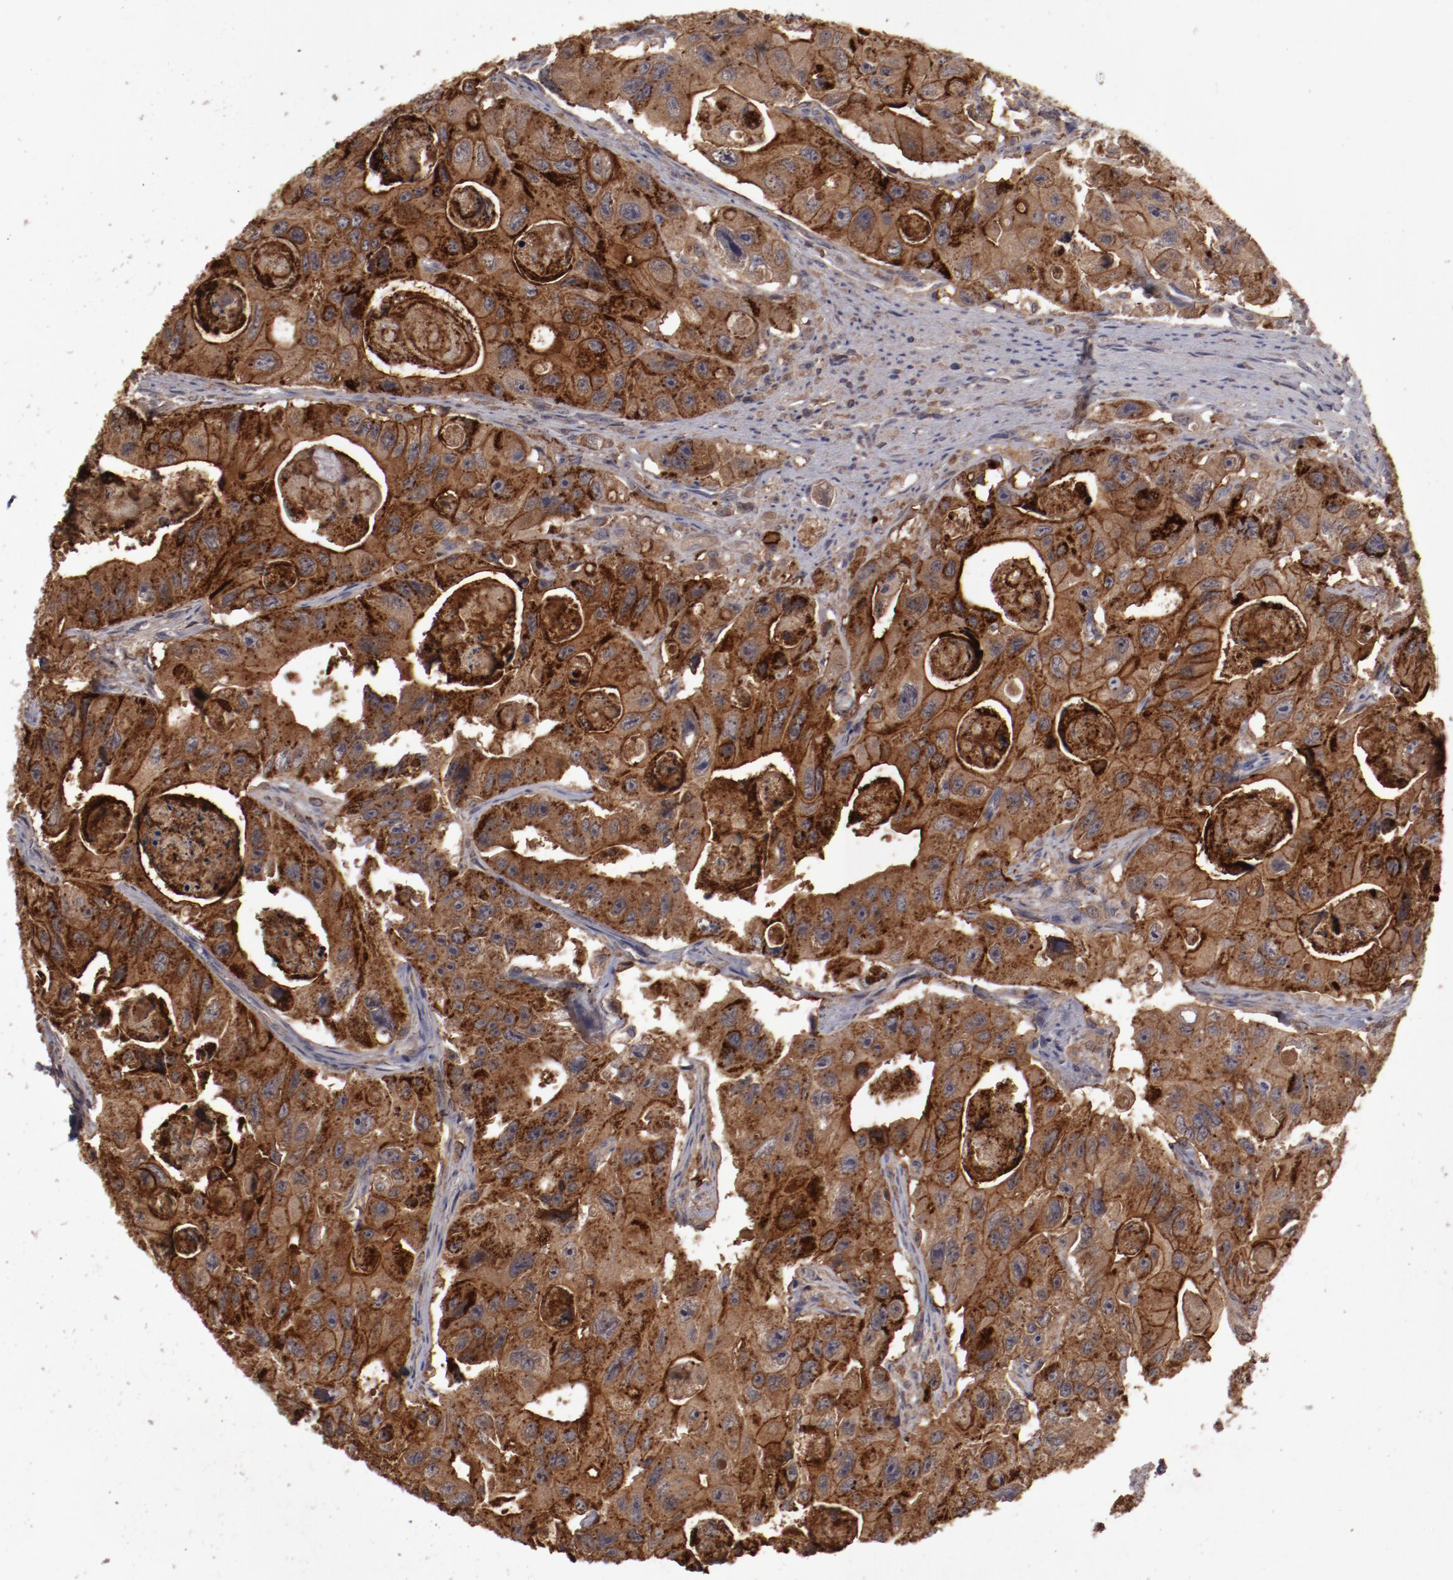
{"staining": {"intensity": "strong", "quantity": ">75%", "location": "cytoplasmic/membranous"}, "tissue": "colorectal cancer", "cell_type": "Tumor cells", "image_type": "cancer", "snomed": [{"axis": "morphology", "description": "Adenocarcinoma, NOS"}, {"axis": "topography", "description": "Colon"}], "caption": "A high amount of strong cytoplasmic/membranous positivity is seen in approximately >75% of tumor cells in colorectal cancer tissue.", "gene": "LRRC75B", "patient": {"sex": "female", "age": 46}}